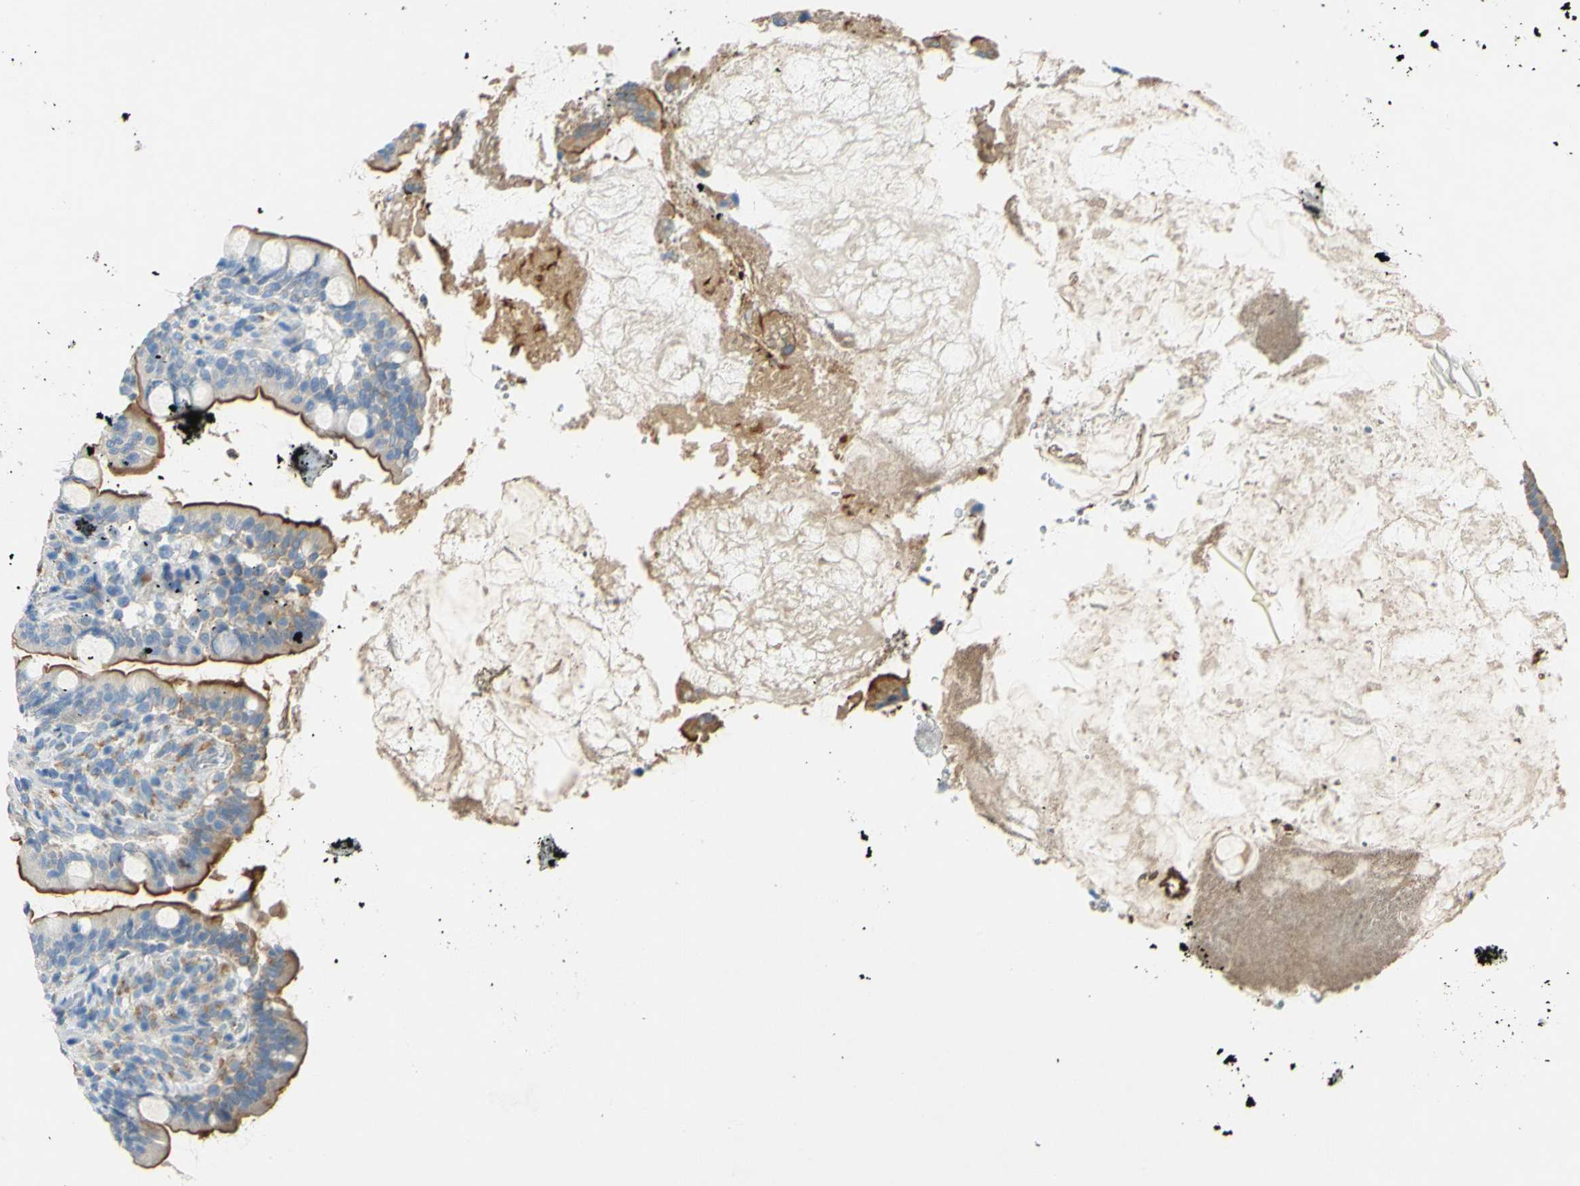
{"staining": {"intensity": "moderate", "quantity": "25%-75%", "location": "cytoplasmic/membranous"}, "tissue": "small intestine", "cell_type": "Glandular cells", "image_type": "normal", "snomed": [{"axis": "morphology", "description": "Normal tissue, NOS"}, {"axis": "topography", "description": "Small intestine"}], "caption": "This is an image of immunohistochemistry staining of unremarkable small intestine, which shows moderate expression in the cytoplasmic/membranous of glandular cells.", "gene": "CDH10", "patient": {"sex": "female", "age": 56}}